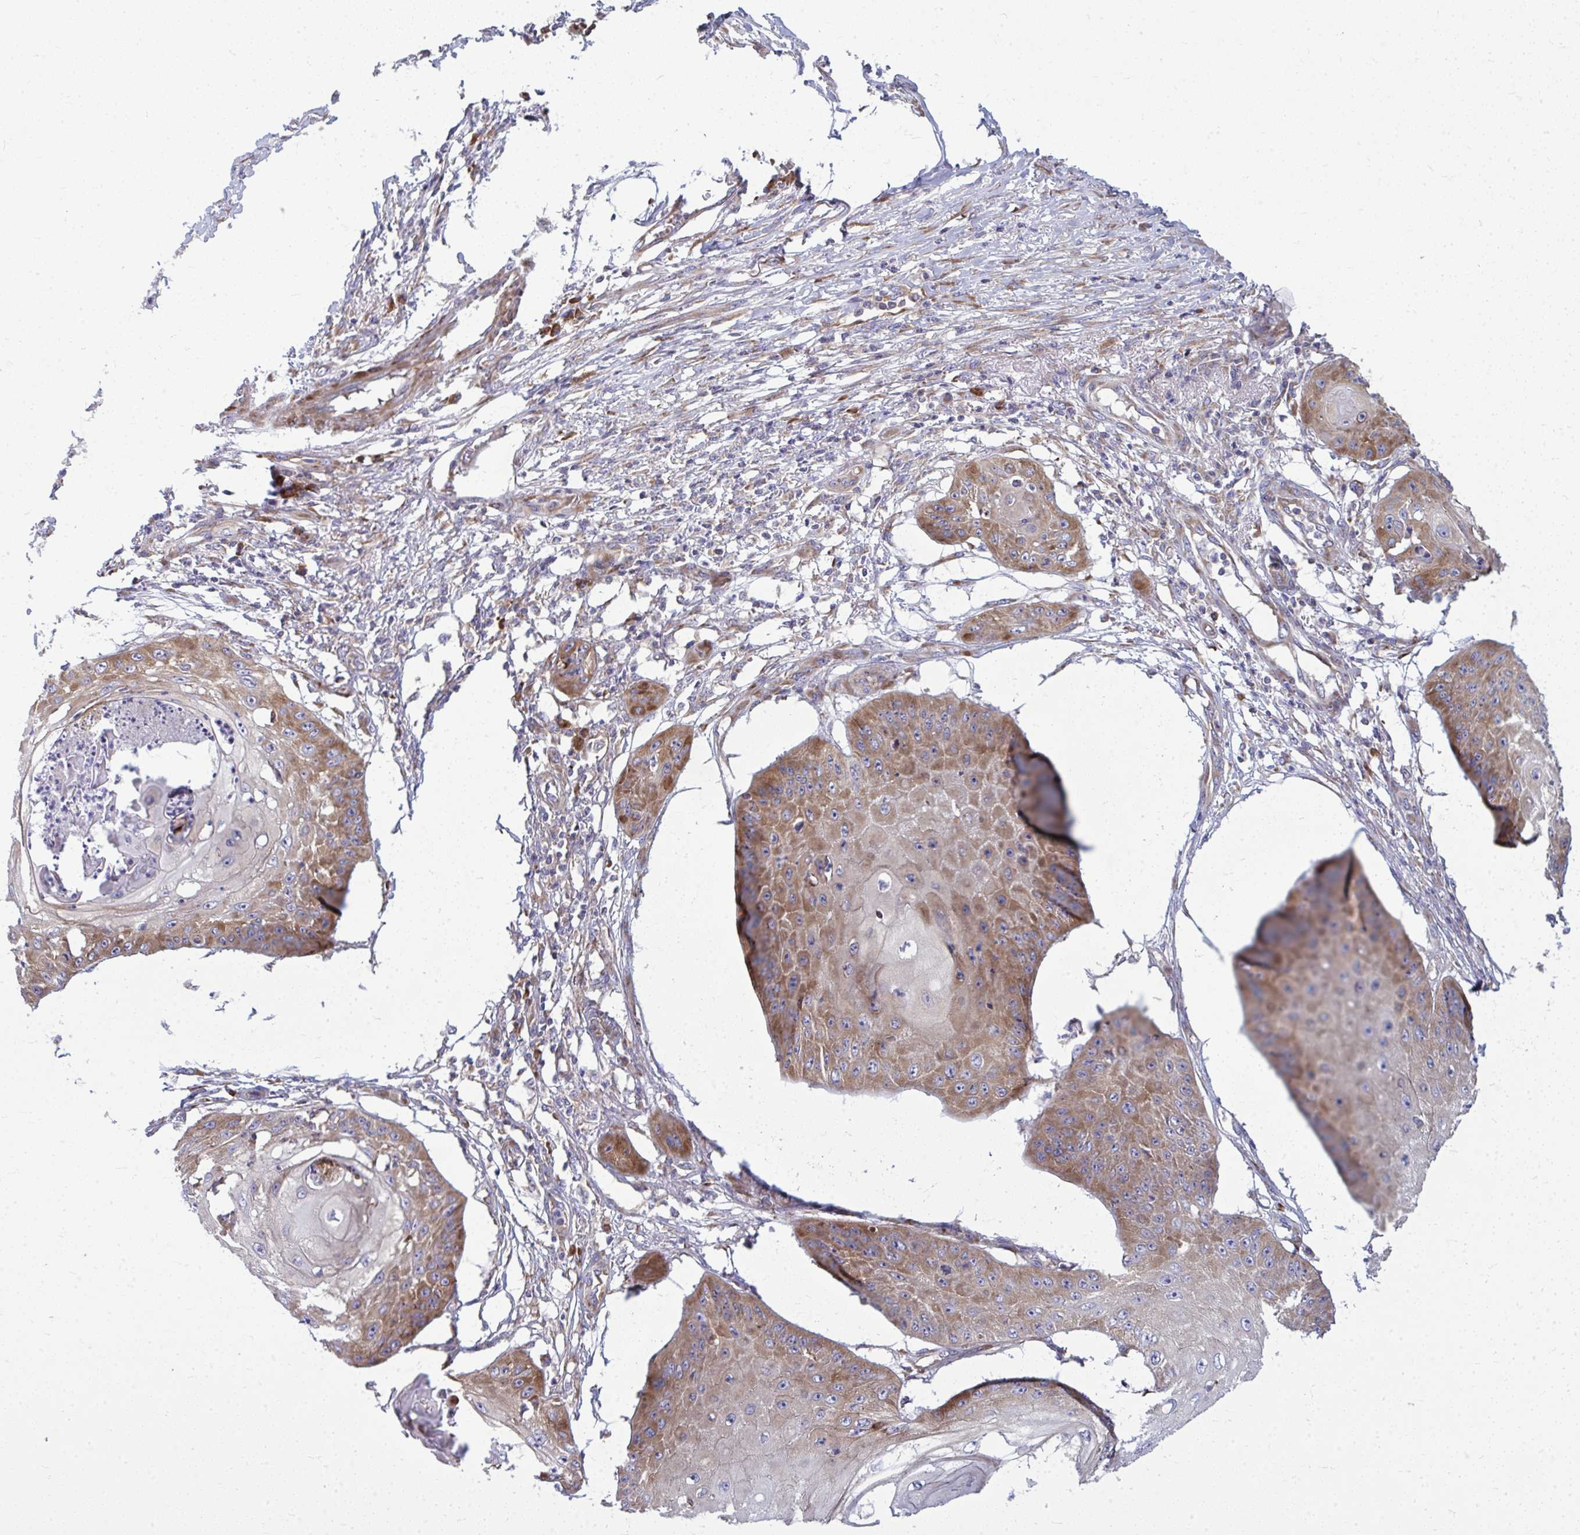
{"staining": {"intensity": "moderate", "quantity": "25%-75%", "location": "cytoplasmic/membranous"}, "tissue": "skin cancer", "cell_type": "Tumor cells", "image_type": "cancer", "snomed": [{"axis": "morphology", "description": "Squamous cell carcinoma, NOS"}, {"axis": "topography", "description": "Skin"}], "caption": "Protein expression analysis of human skin cancer (squamous cell carcinoma) reveals moderate cytoplasmic/membranous expression in about 25%-75% of tumor cells. The protein of interest is shown in brown color, while the nuclei are stained blue.", "gene": "GFPT2", "patient": {"sex": "male", "age": 70}}